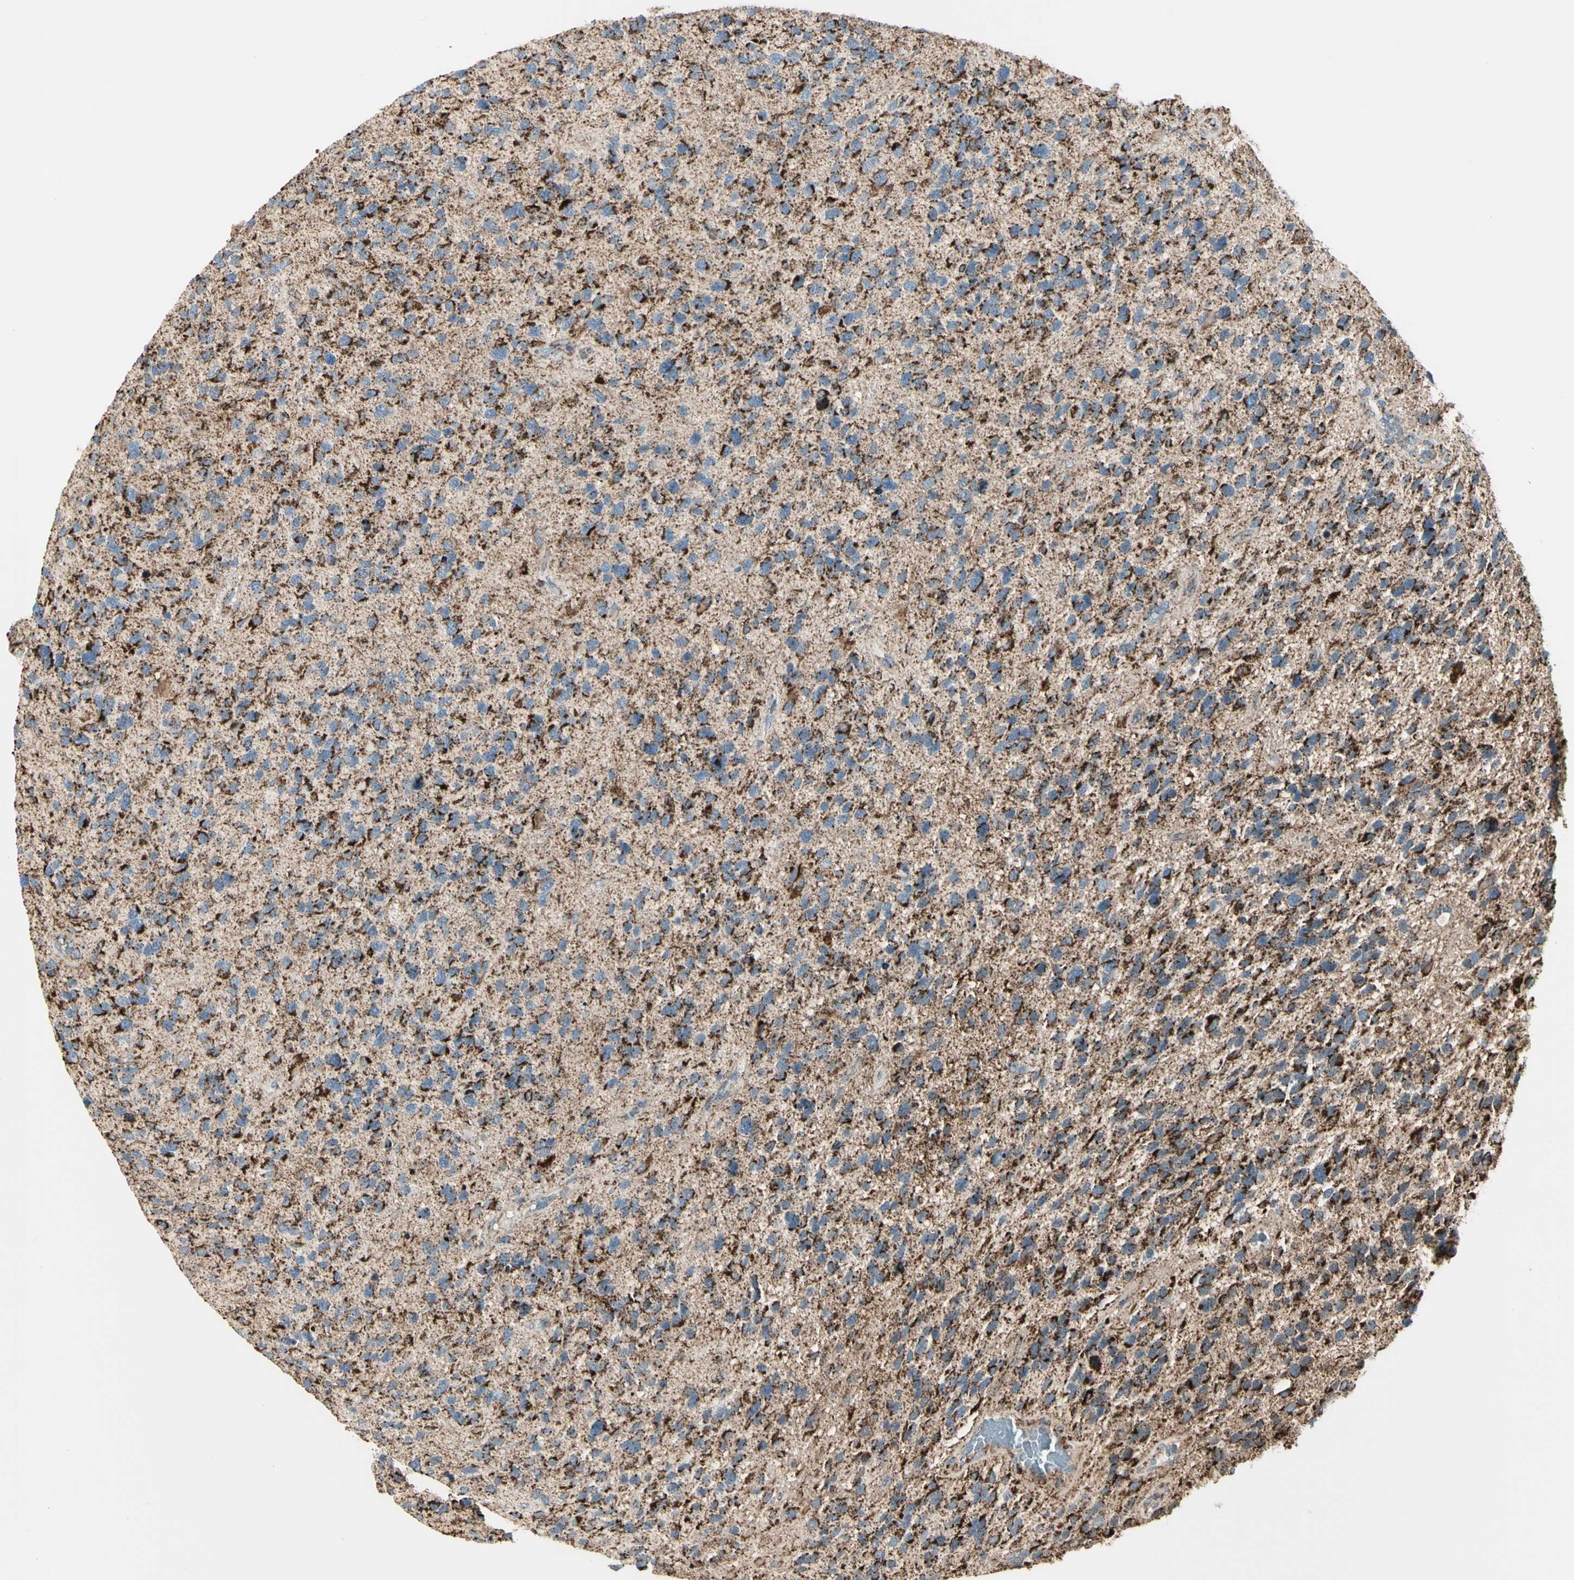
{"staining": {"intensity": "moderate", "quantity": ">75%", "location": "cytoplasmic/membranous"}, "tissue": "glioma", "cell_type": "Tumor cells", "image_type": "cancer", "snomed": [{"axis": "morphology", "description": "Glioma, malignant, High grade"}, {"axis": "topography", "description": "Brain"}], "caption": "Protein expression by IHC demonstrates moderate cytoplasmic/membranous positivity in approximately >75% of tumor cells in high-grade glioma (malignant). Immunohistochemistry stains the protein of interest in brown and the nuclei are stained blue.", "gene": "ME2", "patient": {"sex": "female", "age": 58}}